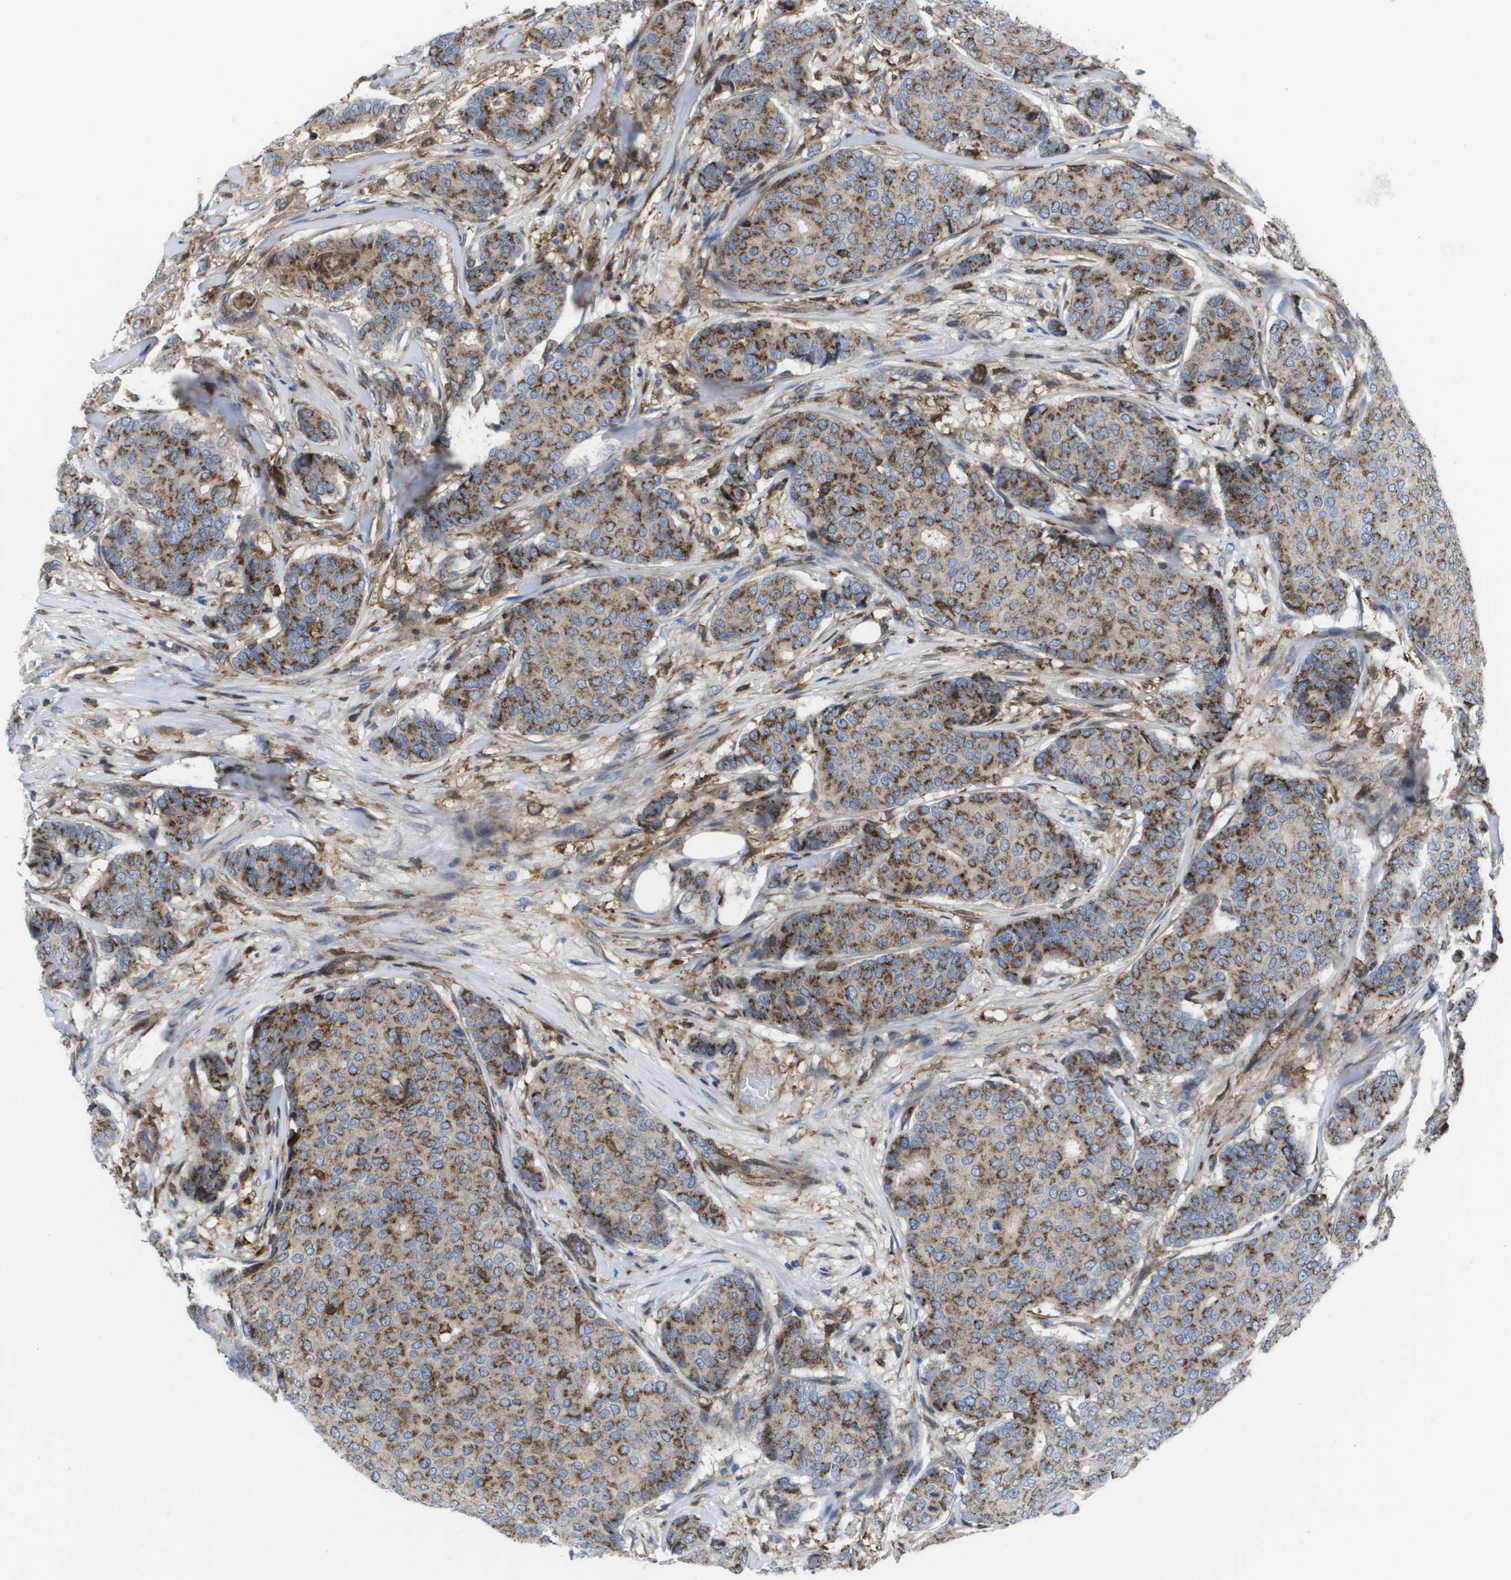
{"staining": {"intensity": "moderate", "quantity": ">75%", "location": "cytoplasmic/membranous"}, "tissue": "breast cancer", "cell_type": "Tumor cells", "image_type": "cancer", "snomed": [{"axis": "morphology", "description": "Duct carcinoma"}, {"axis": "topography", "description": "Breast"}], "caption": "Tumor cells demonstrate moderate cytoplasmic/membranous positivity in approximately >75% of cells in breast cancer (infiltrating ductal carcinoma).", "gene": "SLC37A2", "patient": {"sex": "female", "age": 75}}